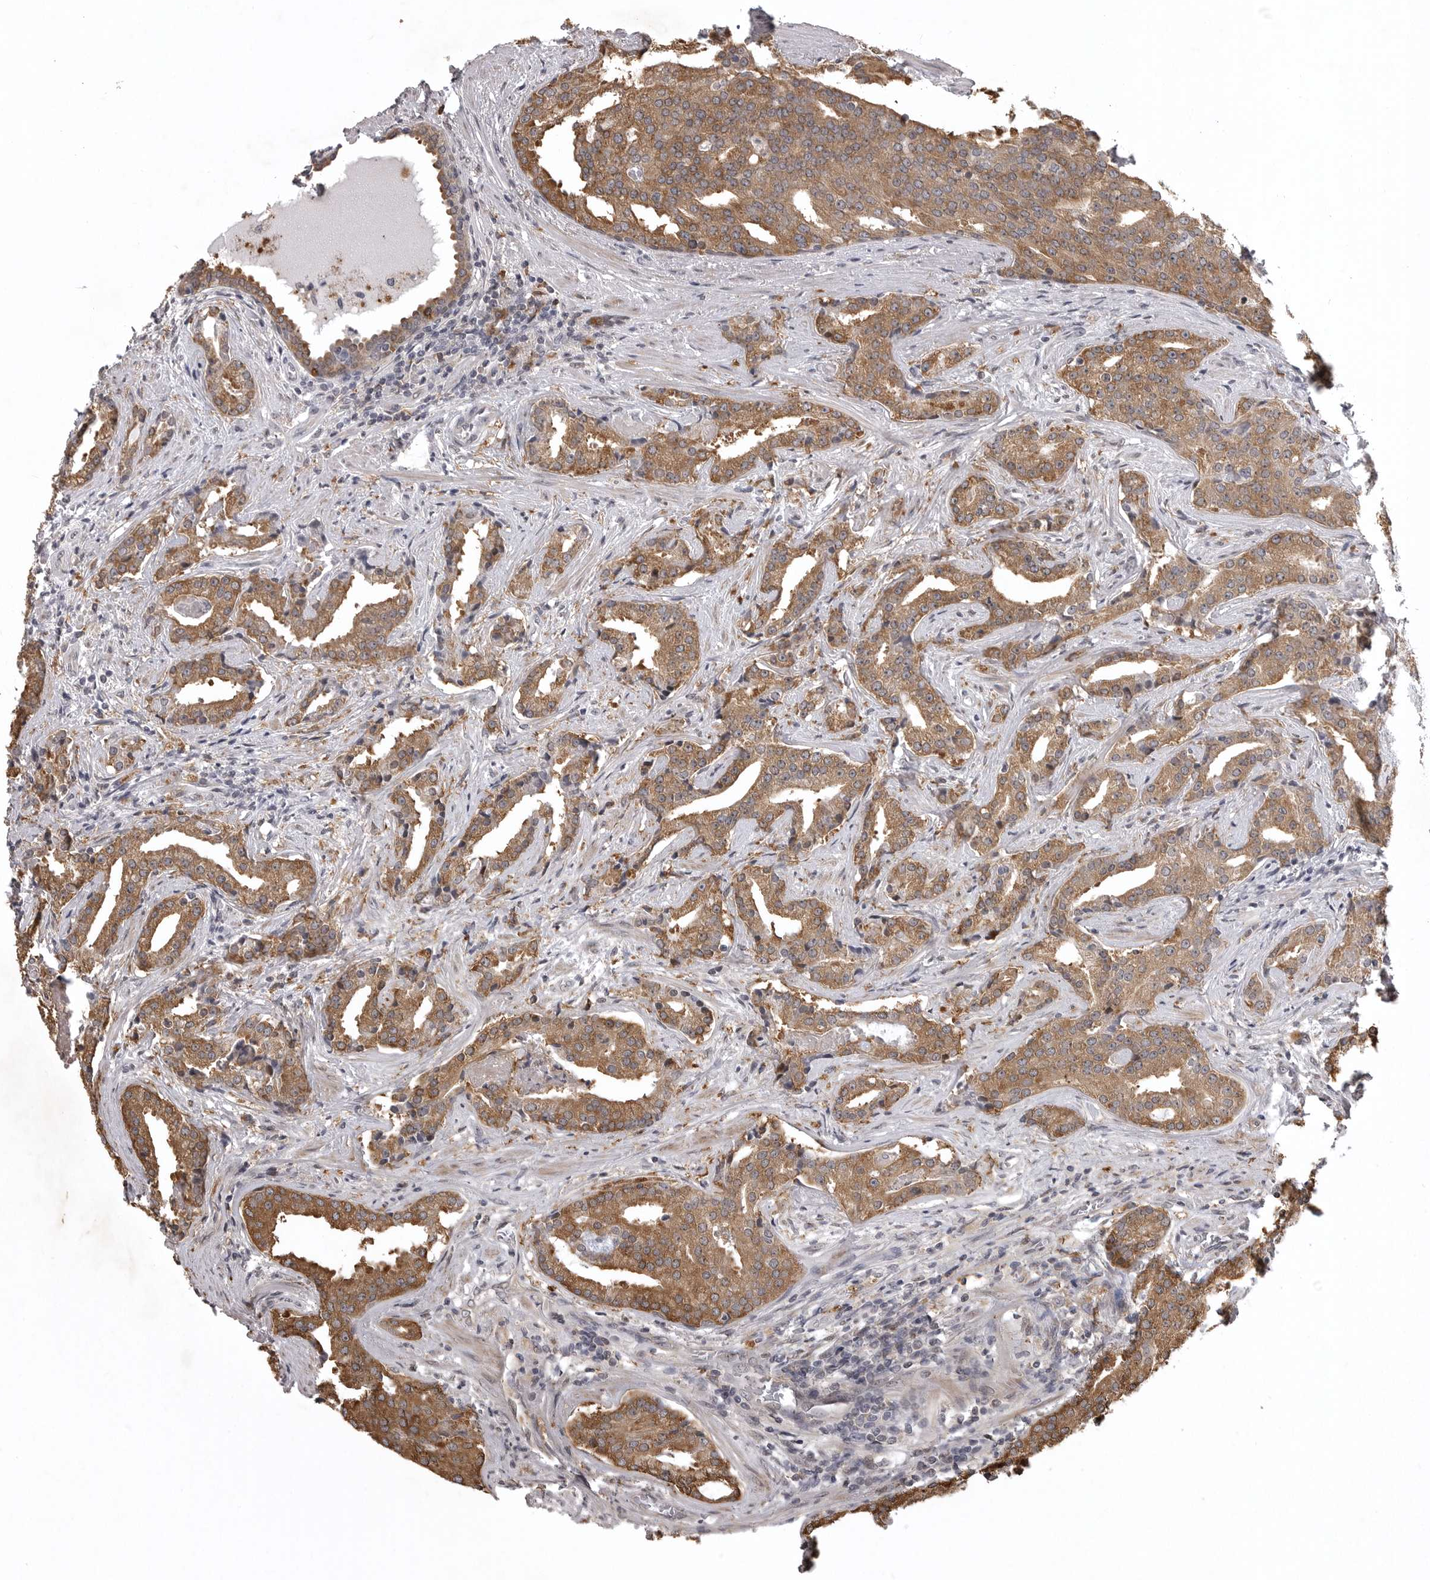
{"staining": {"intensity": "moderate", "quantity": ">75%", "location": "cytoplasmic/membranous"}, "tissue": "prostate cancer", "cell_type": "Tumor cells", "image_type": "cancer", "snomed": [{"axis": "morphology", "description": "Adenocarcinoma, Low grade"}, {"axis": "topography", "description": "Prostate"}], "caption": "Protein expression by immunohistochemistry shows moderate cytoplasmic/membranous staining in about >75% of tumor cells in prostate cancer.", "gene": "SNX16", "patient": {"sex": "male", "age": 67}}